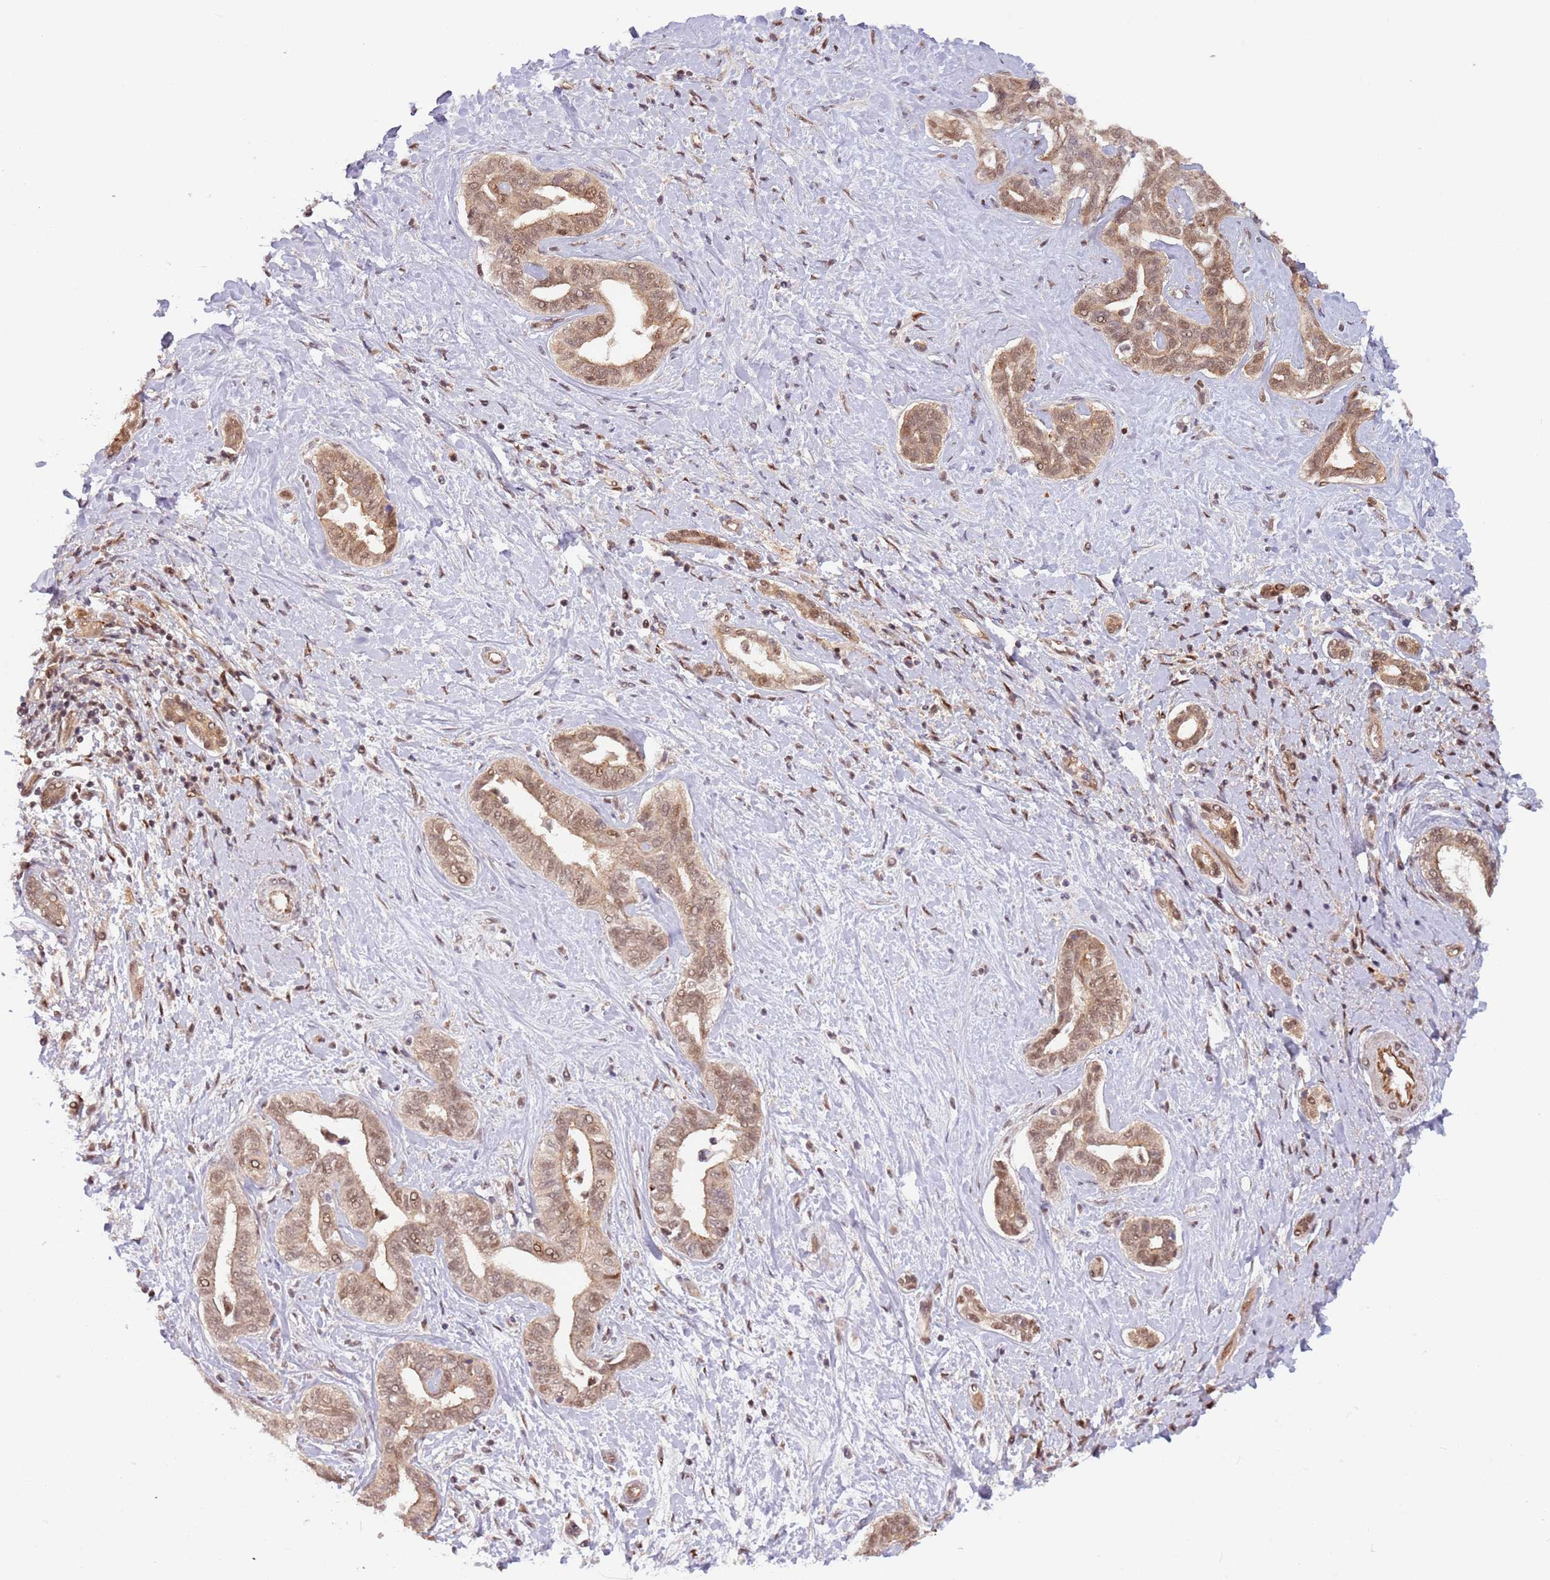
{"staining": {"intensity": "moderate", "quantity": ">75%", "location": "cytoplasmic/membranous,nuclear"}, "tissue": "liver cancer", "cell_type": "Tumor cells", "image_type": "cancer", "snomed": [{"axis": "morphology", "description": "Cholangiocarcinoma"}, {"axis": "topography", "description": "Liver"}], "caption": "Cholangiocarcinoma (liver) tissue exhibits moderate cytoplasmic/membranous and nuclear positivity in about >75% of tumor cells", "gene": "PLSCR5", "patient": {"sex": "female", "age": 77}}